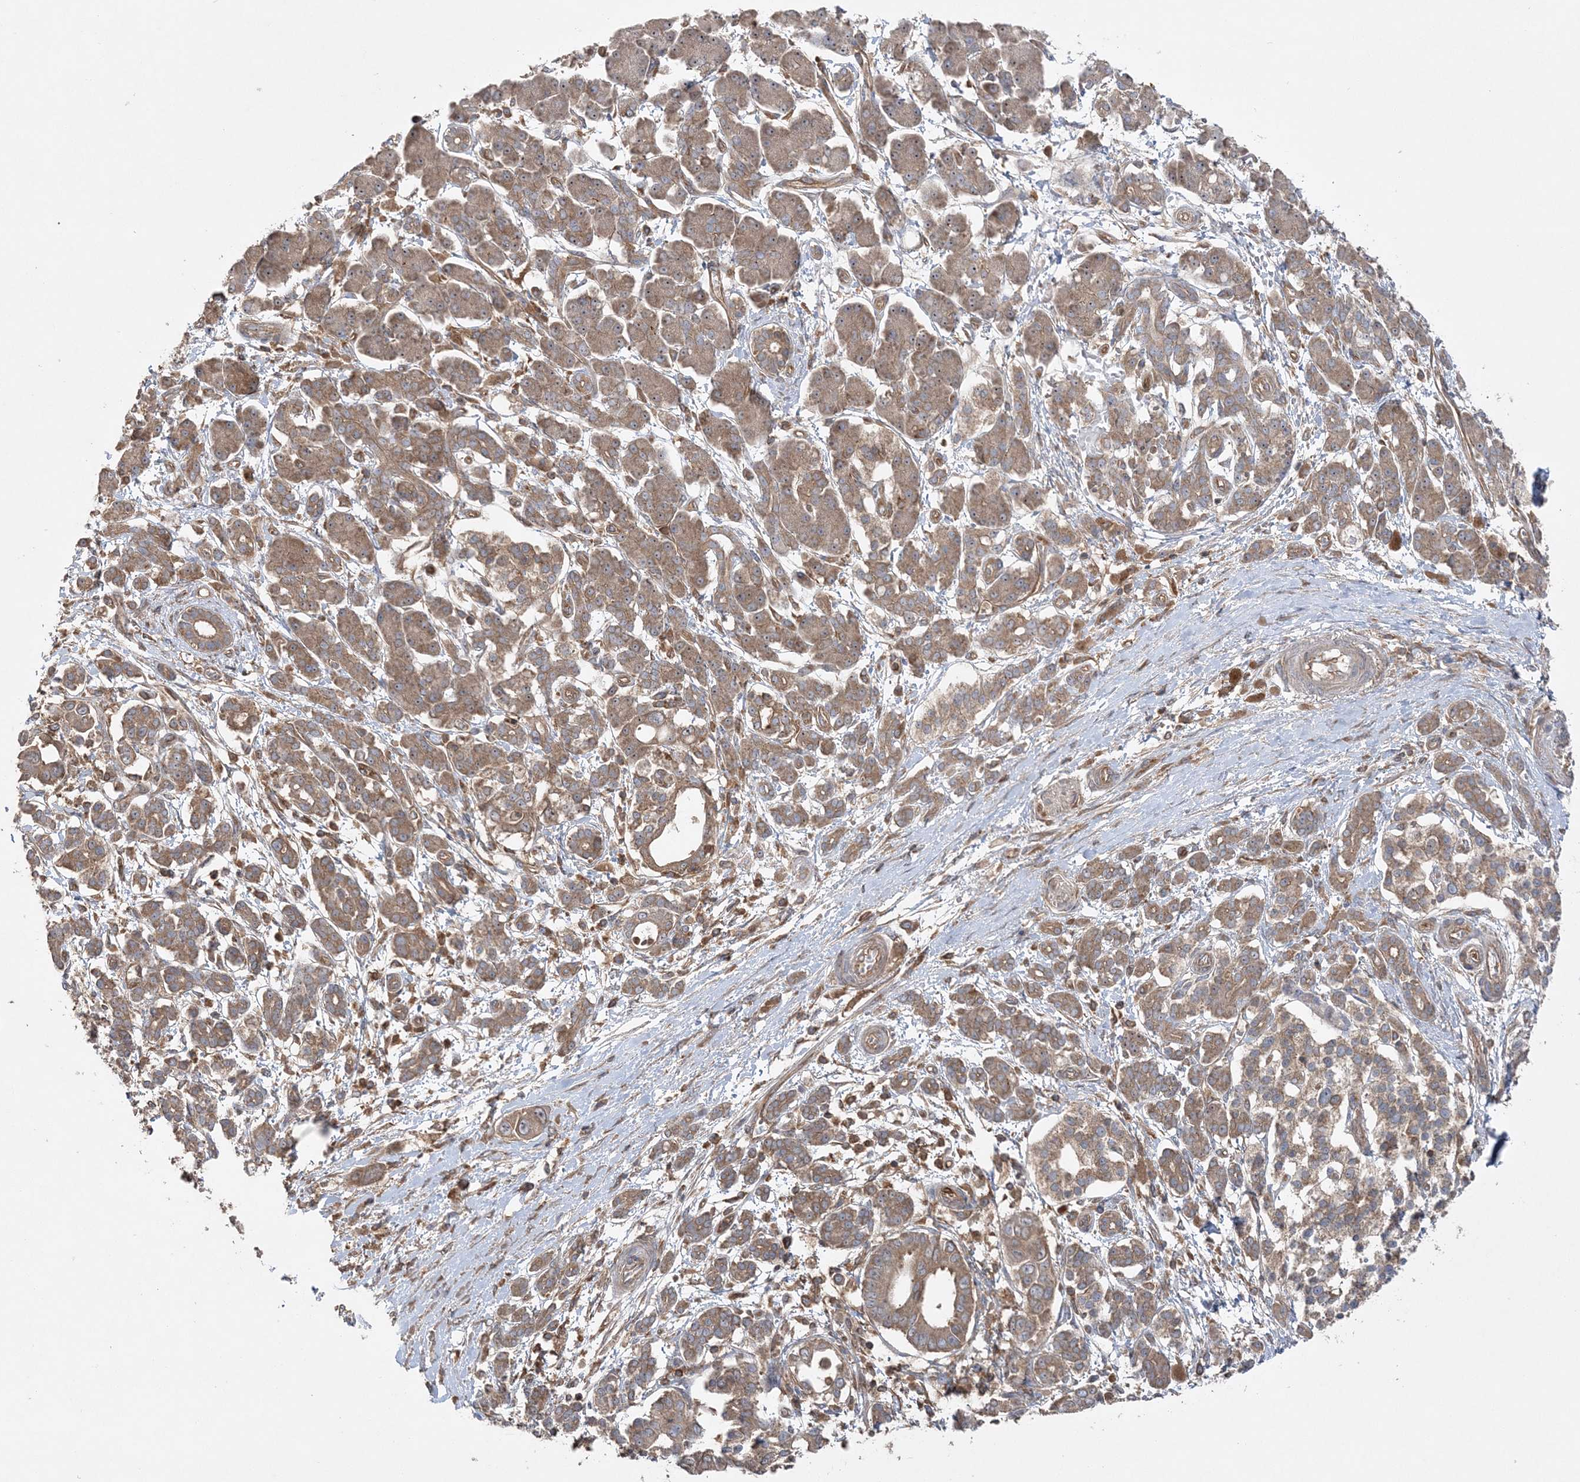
{"staining": {"intensity": "weak", "quantity": ">75%", "location": "cytoplasmic/membranous"}, "tissue": "pancreatic cancer", "cell_type": "Tumor cells", "image_type": "cancer", "snomed": [{"axis": "morphology", "description": "Adenocarcinoma, NOS"}, {"axis": "topography", "description": "Pancreas"}], "caption": "Immunohistochemistry (IHC) histopathology image of neoplastic tissue: adenocarcinoma (pancreatic) stained using immunohistochemistry (IHC) demonstrates low levels of weak protein expression localized specifically in the cytoplasmic/membranous of tumor cells, appearing as a cytoplasmic/membranous brown color.", "gene": "ACAP2", "patient": {"sex": "male", "age": 68}}